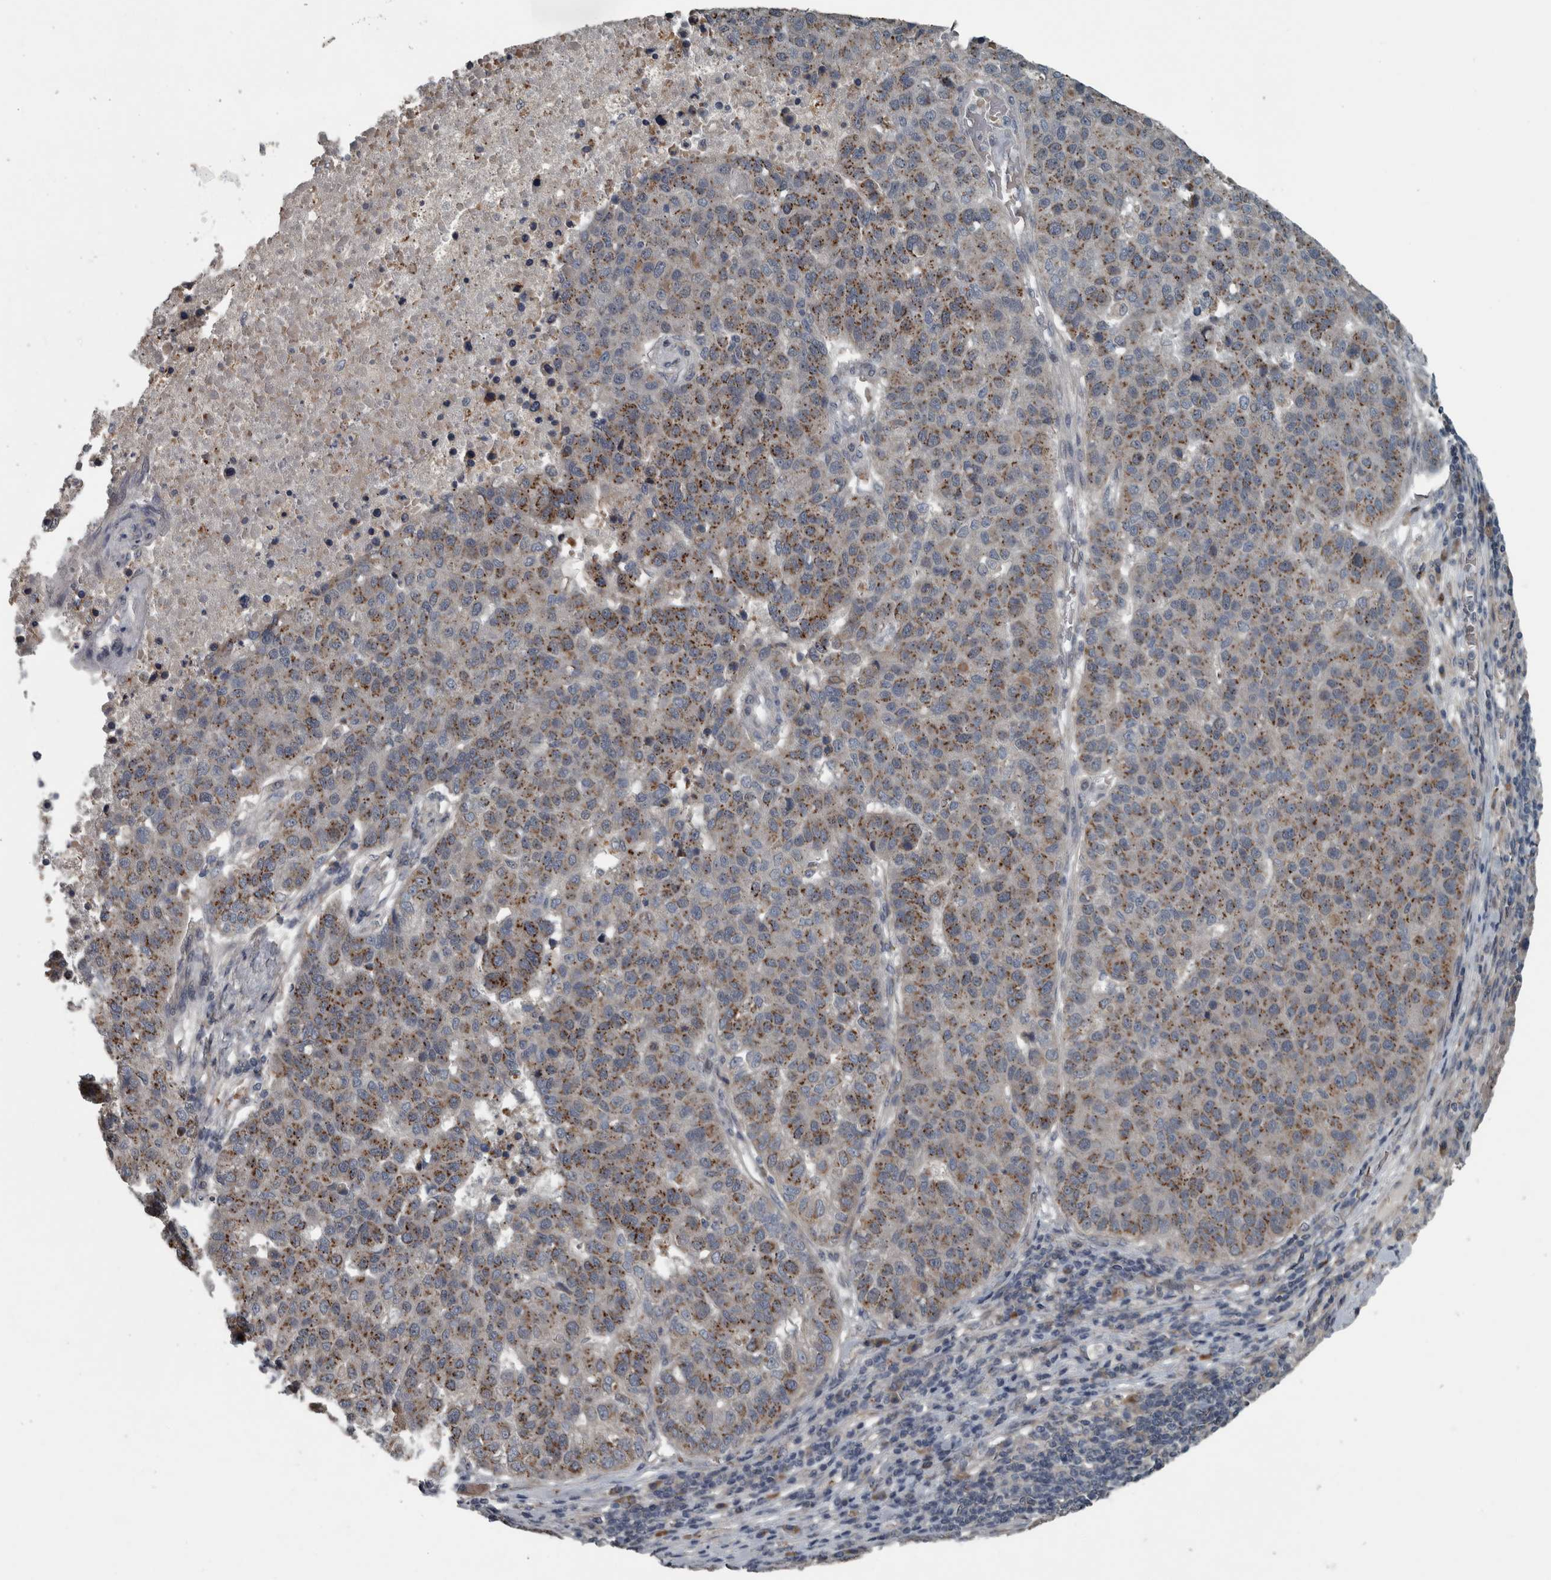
{"staining": {"intensity": "moderate", "quantity": ">75%", "location": "cytoplasmic/membranous"}, "tissue": "pancreatic cancer", "cell_type": "Tumor cells", "image_type": "cancer", "snomed": [{"axis": "morphology", "description": "Adenocarcinoma, NOS"}, {"axis": "topography", "description": "Pancreas"}], "caption": "Protein staining of pancreatic cancer (adenocarcinoma) tissue exhibits moderate cytoplasmic/membranous expression in approximately >75% of tumor cells.", "gene": "ZNF345", "patient": {"sex": "female", "age": 61}}